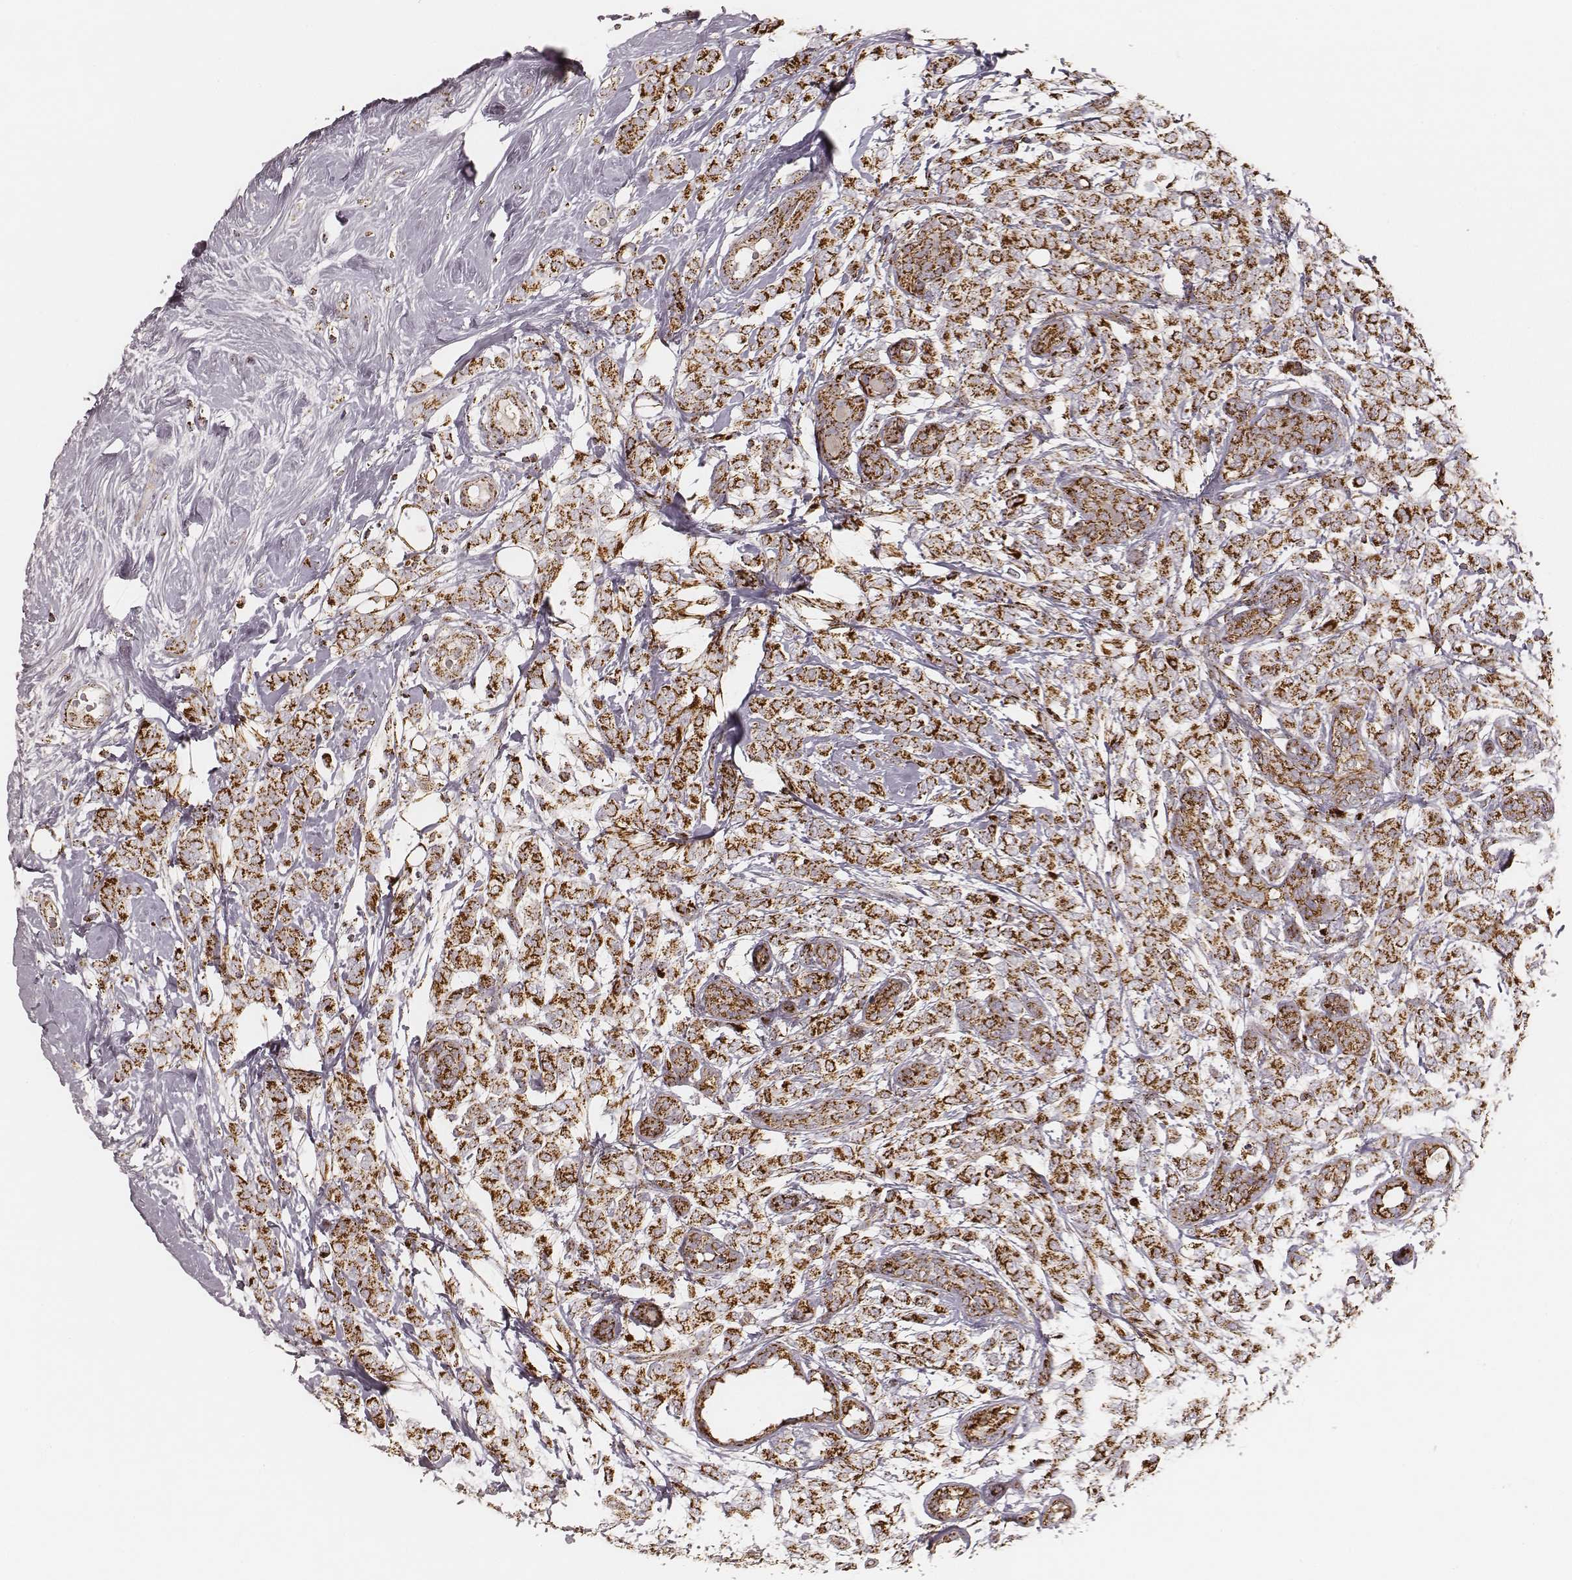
{"staining": {"intensity": "strong", "quantity": ">75%", "location": "cytoplasmic/membranous"}, "tissue": "breast cancer", "cell_type": "Tumor cells", "image_type": "cancer", "snomed": [{"axis": "morphology", "description": "Lobular carcinoma"}, {"axis": "topography", "description": "Breast"}], "caption": "Immunohistochemical staining of human breast lobular carcinoma shows high levels of strong cytoplasmic/membranous protein positivity in approximately >75% of tumor cells.", "gene": "CS", "patient": {"sex": "female", "age": 49}}